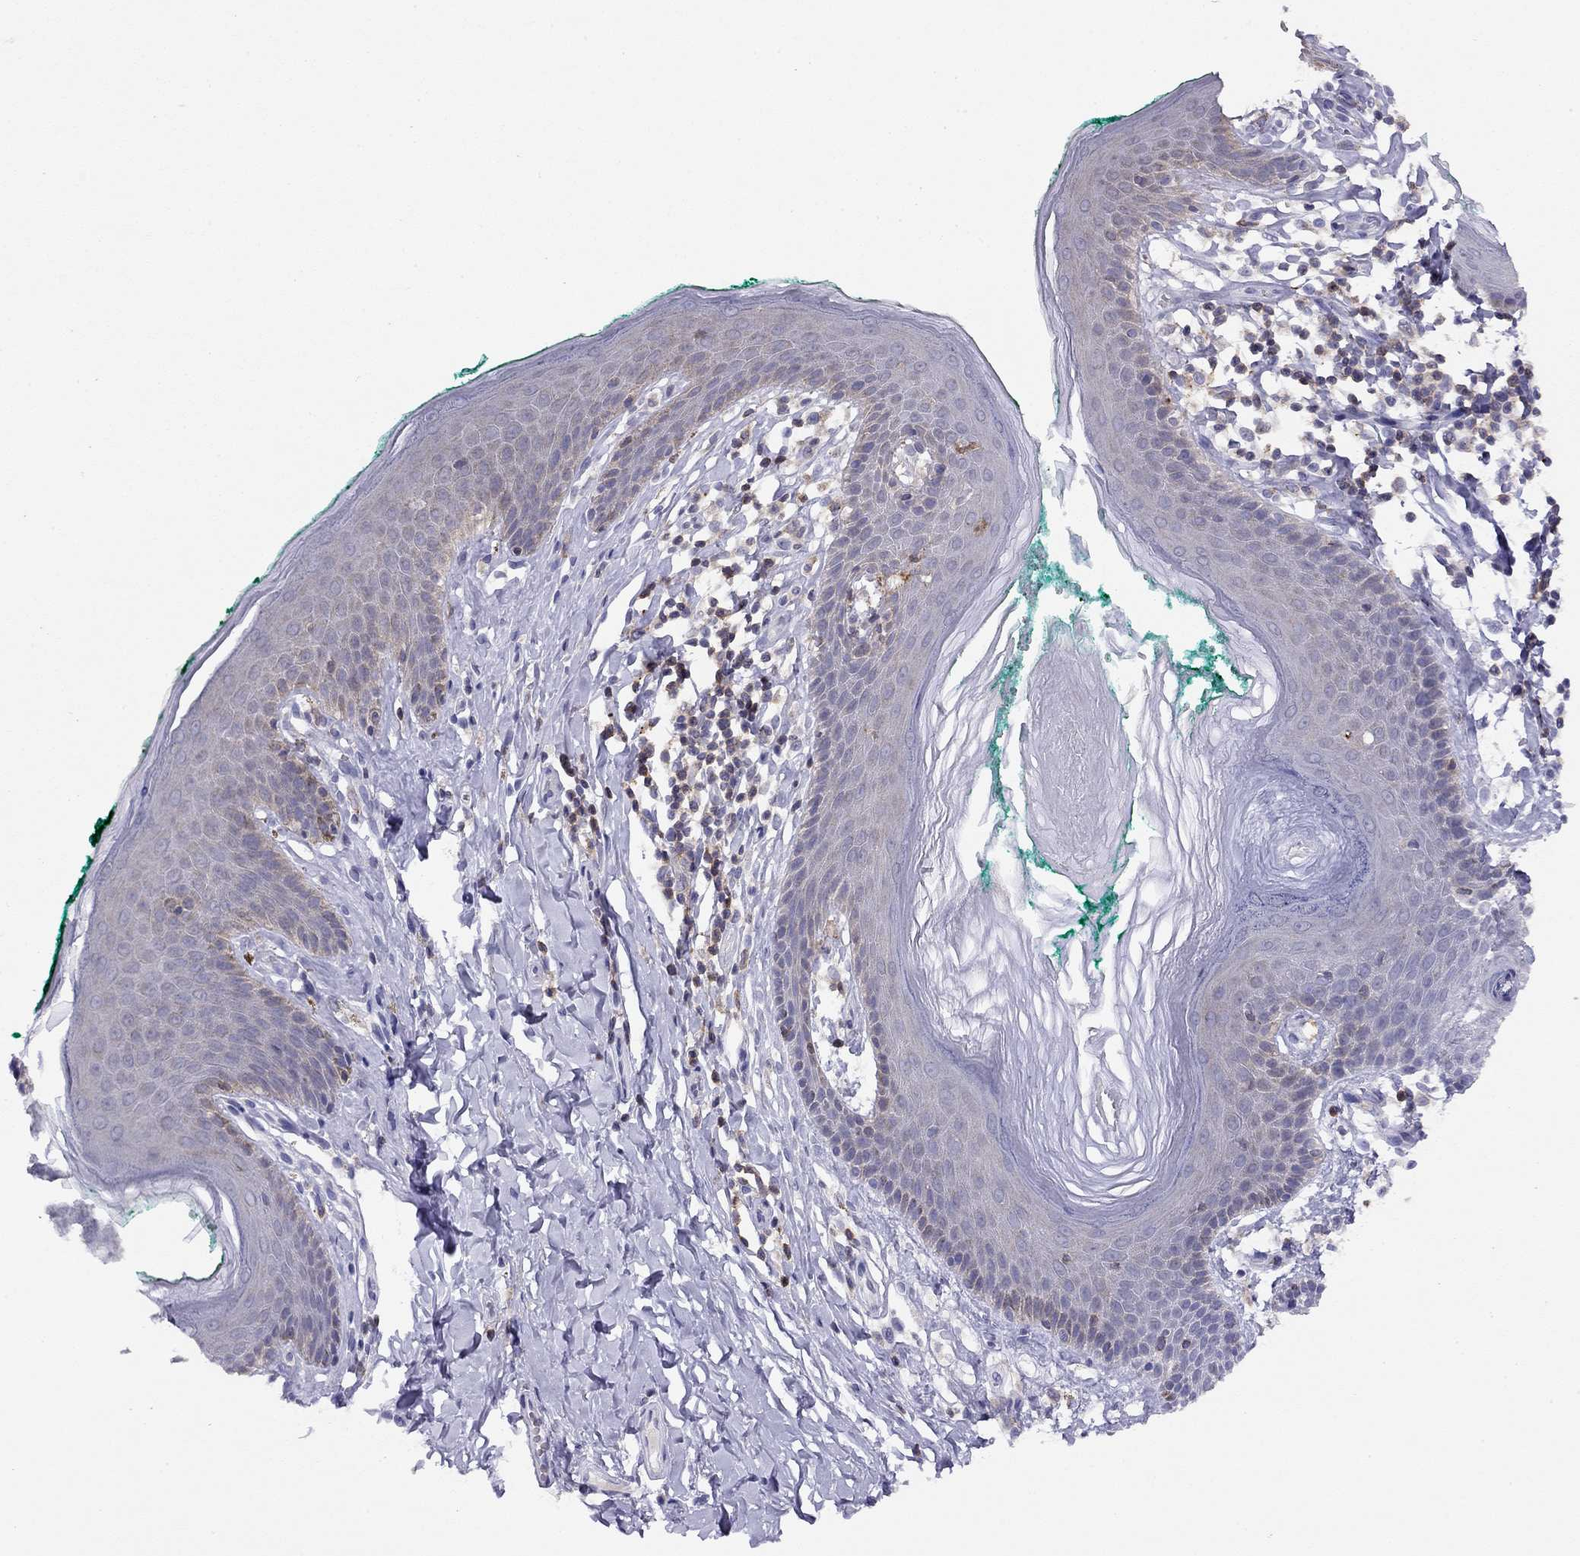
{"staining": {"intensity": "weak", "quantity": "<25%", "location": "cytoplasmic/membranous"}, "tissue": "skin", "cell_type": "Epidermal cells", "image_type": "normal", "snomed": [{"axis": "morphology", "description": "Normal tissue, NOS"}, {"axis": "topography", "description": "Vulva"}], "caption": "A histopathology image of skin stained for a protein displays no brown staining in epidermal cells.", "gene": "CITED1", "patient": {"sex": "female", "age": 66}}